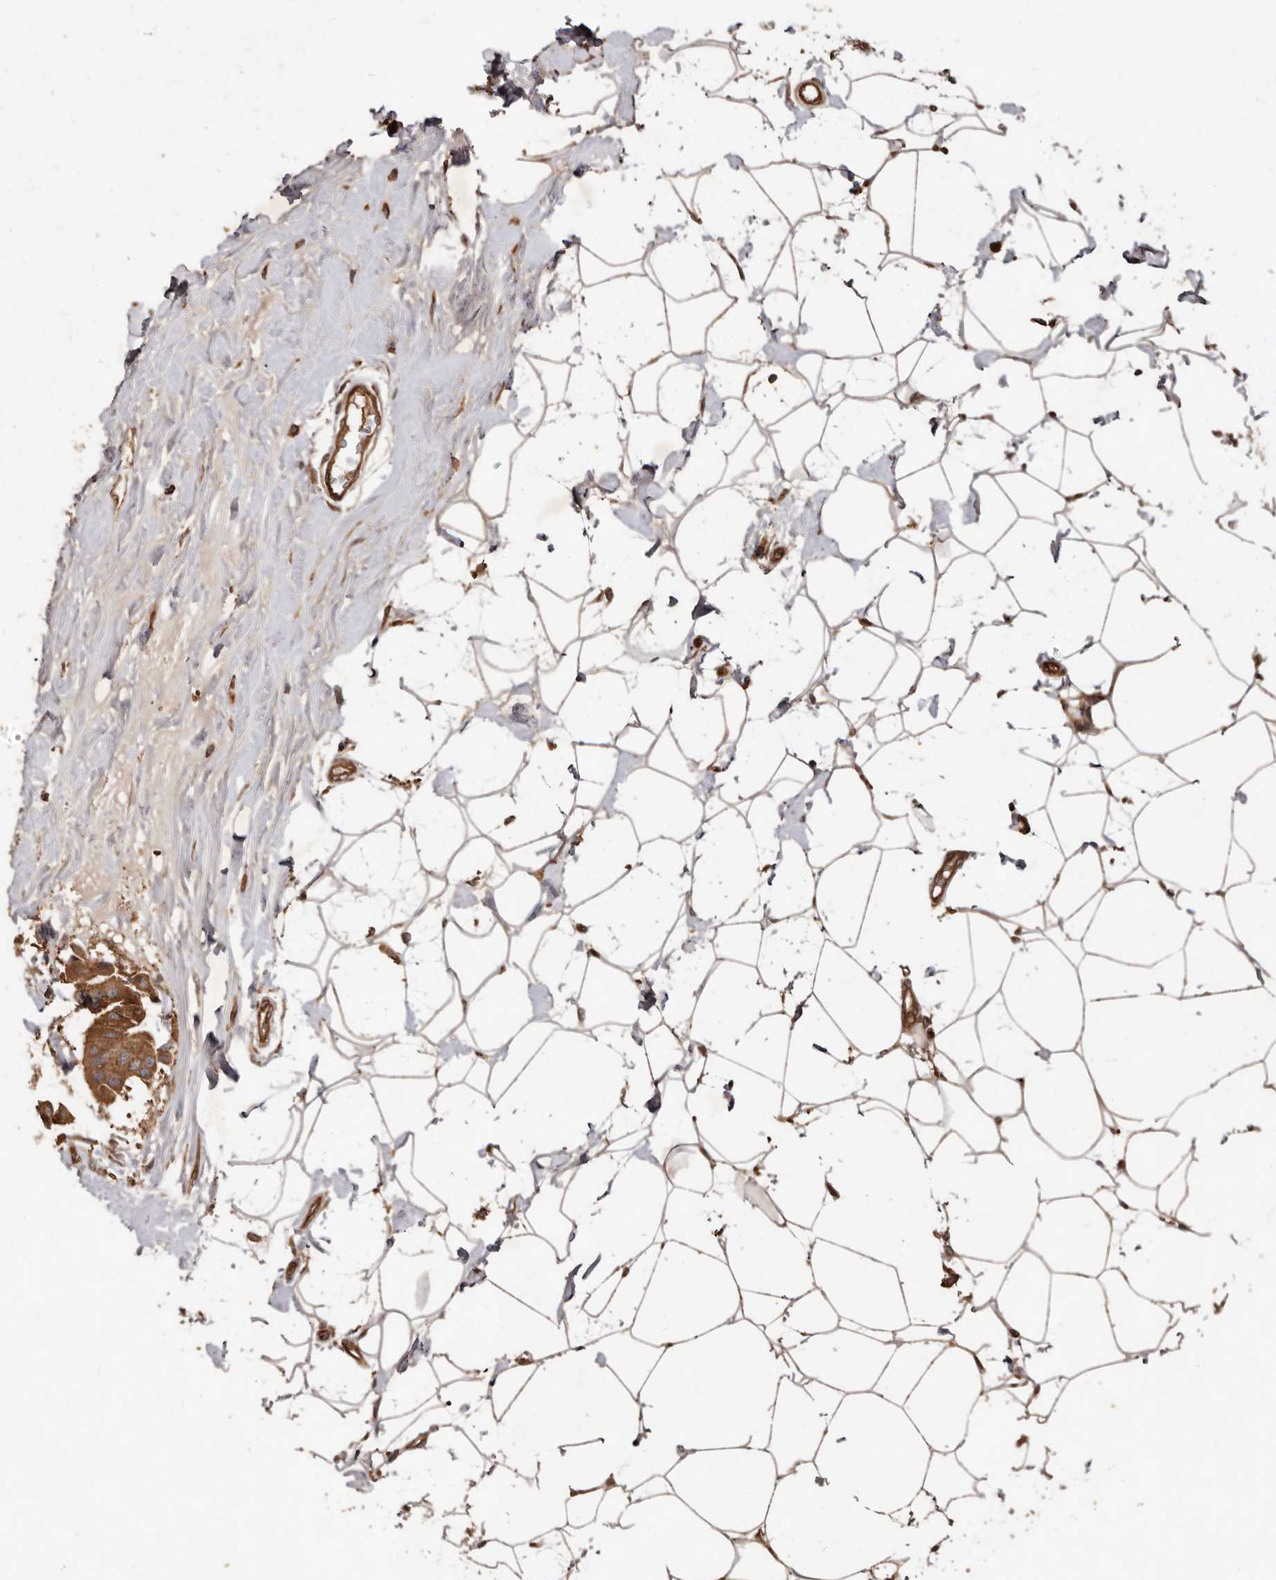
{"staining": {"intensity": "moderate", "quantity": ">75%", "location": "cytoplasmic/membranous"}, "tissue": "breast cancer", "cell_type": "Tumor cells", "image_type": "cancer", "snomed": [{"axis": "morphology", "description": "Normal tissue, NOS"}, {"axis": "morphology", "description": "Duct carcinoma"}, {"axis": "topography", "description": "Breast"}], "caption": "Immunohistochemical staining of human breast cancer (infiltrating ductal carcinoma) reveals medium levels of moderate cytoplasmic/membranous protein positivity in about >75% of tumor cells.", "gene": "STK36", "patient": {"sex": "female", "age": 39}}